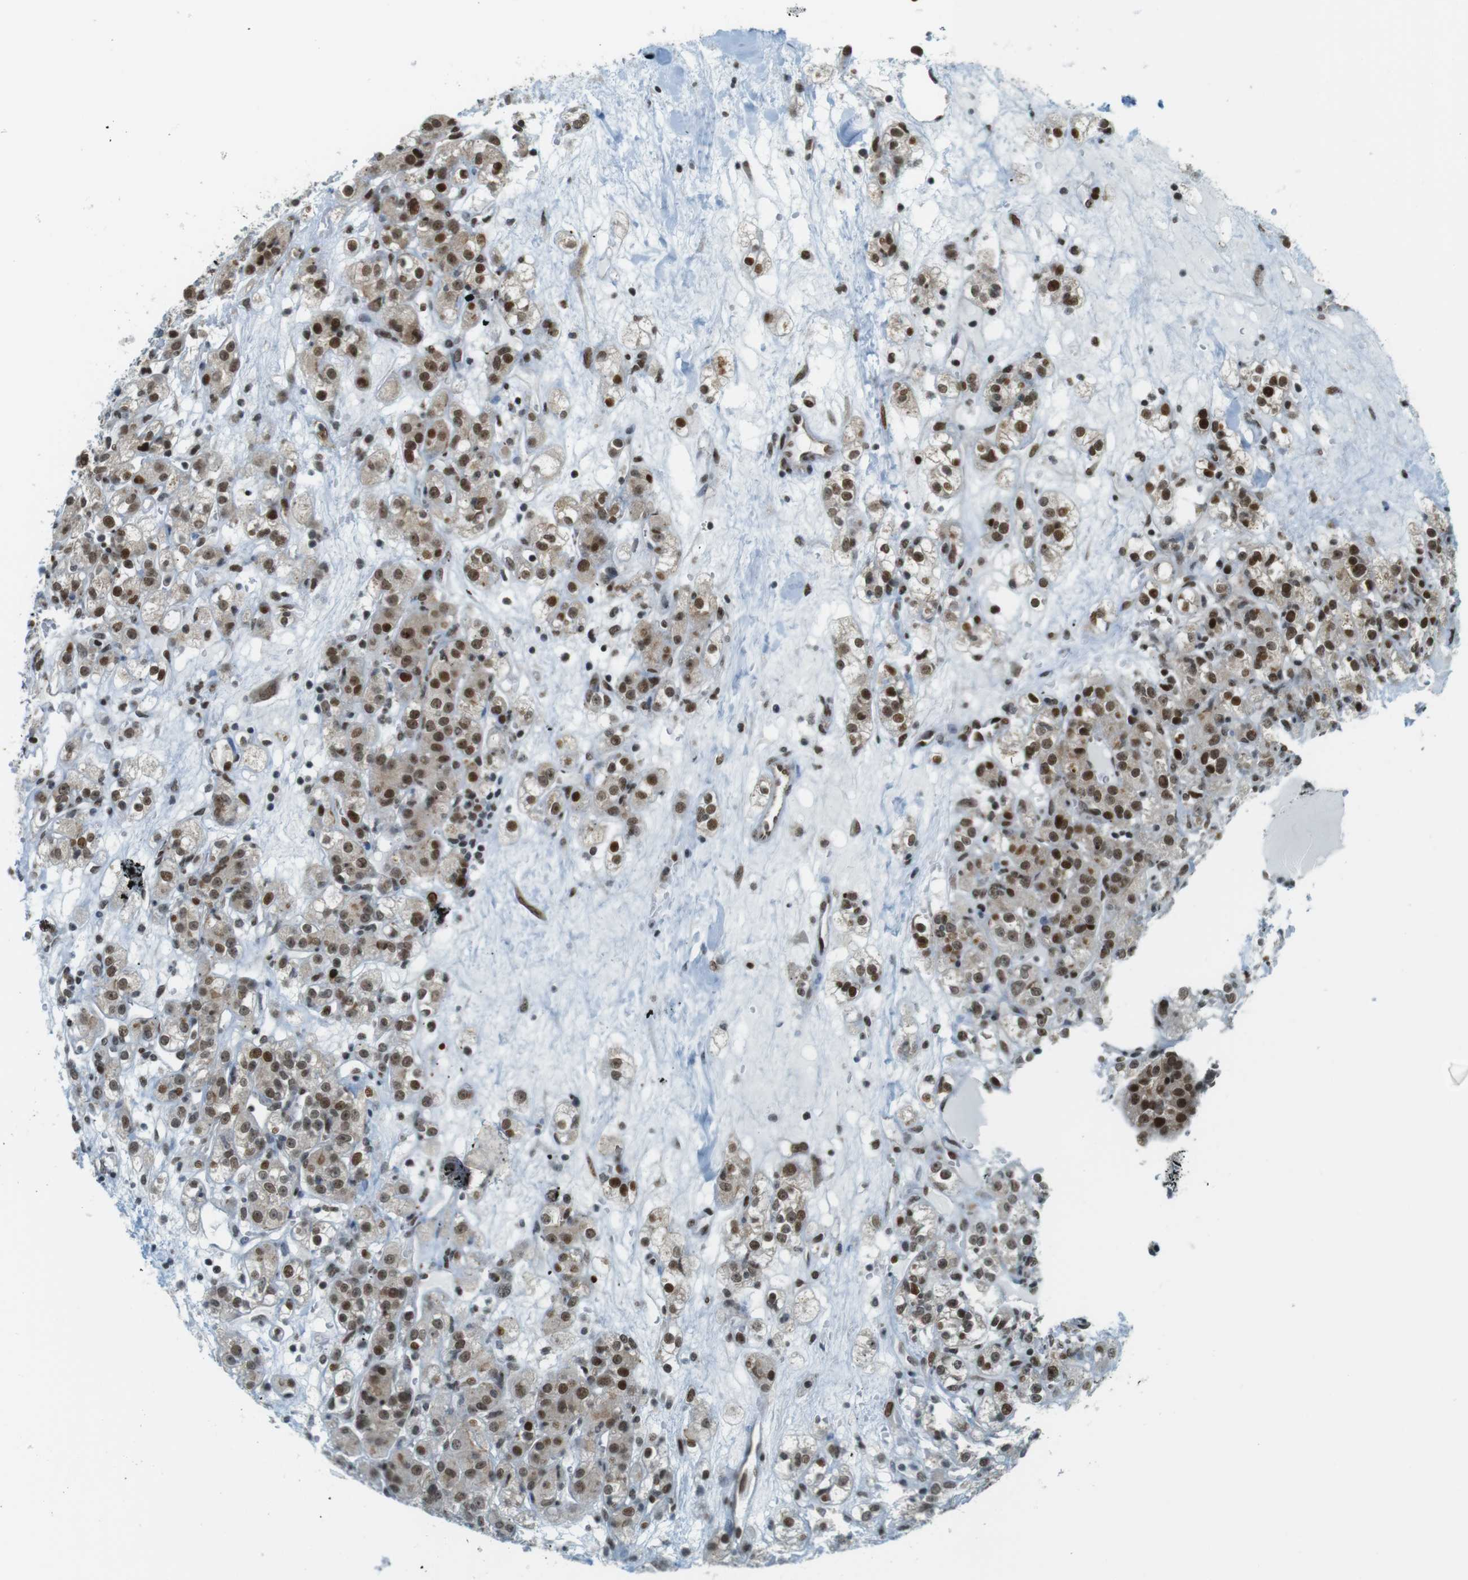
{"staining": {"intensity": "strong", "quantity": ">75%", "location": "cytoplasmic/membranous,nuclear"}, "tissue": "renal cancer", "cell_type": "Tumor cells", "image_type": "cancer", "snomed": [{"axis": "morphology", "description": "Normal tissue, NOS"}, {"axis": "morphology", "description": "Adenocarcinoma, NOS"}, {"axis": "topography", "description": "Kidney"}], "caption": "A brown stain shows strong cytoplasmic/membranous and nuclear staining of a protein in human renal cancer (adenocarcinoma) tumor cells.", "gene": "UBB", "patient": {"sex": "male", "age": 61}}